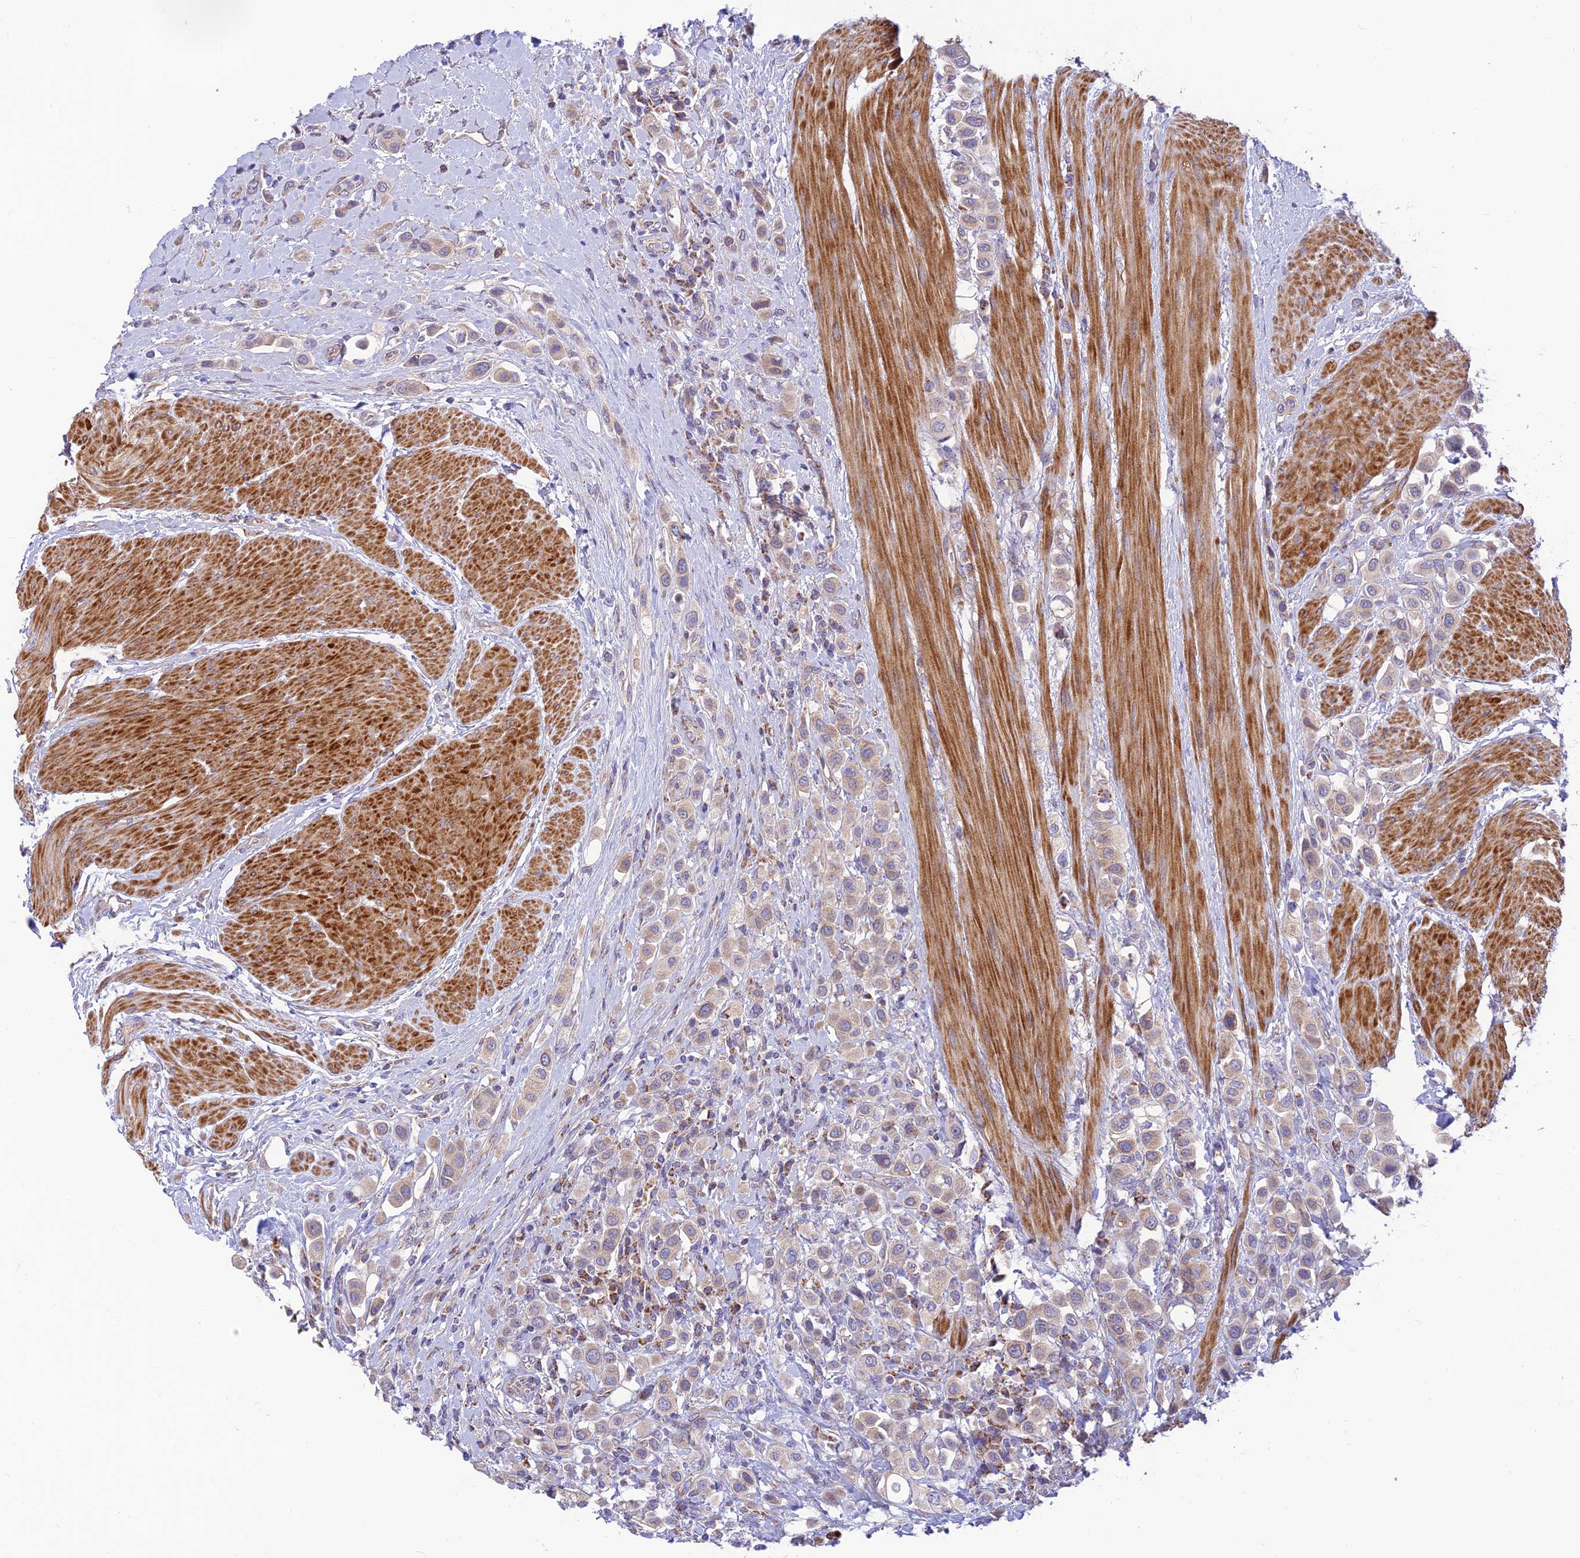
{"staining": {"intensity": "weak", "quantity": "<25%", "location": "cytoplasmic/membranous"}, "tissue": "urothelial cancer", "cell_type": "Tumor cells", "image_type": "cancer", "snomed": [{"axis": "morphology", "description": "Urothelial carcinoma, High grade"}, {"axis": "topography", "description": "Urinary bladder"}], "caption": "Immunohistochemistry photomicrograph of human urothelial carcinoma (high-grade) stained for a protein (brown), which displays no expression in tumor cells. The staining is performed using DAB brown chromogen with nuclei counter-stained in using hematoxylin.", "gene": "FAM186B", "patient": {"sex": "male", "age": 50}}